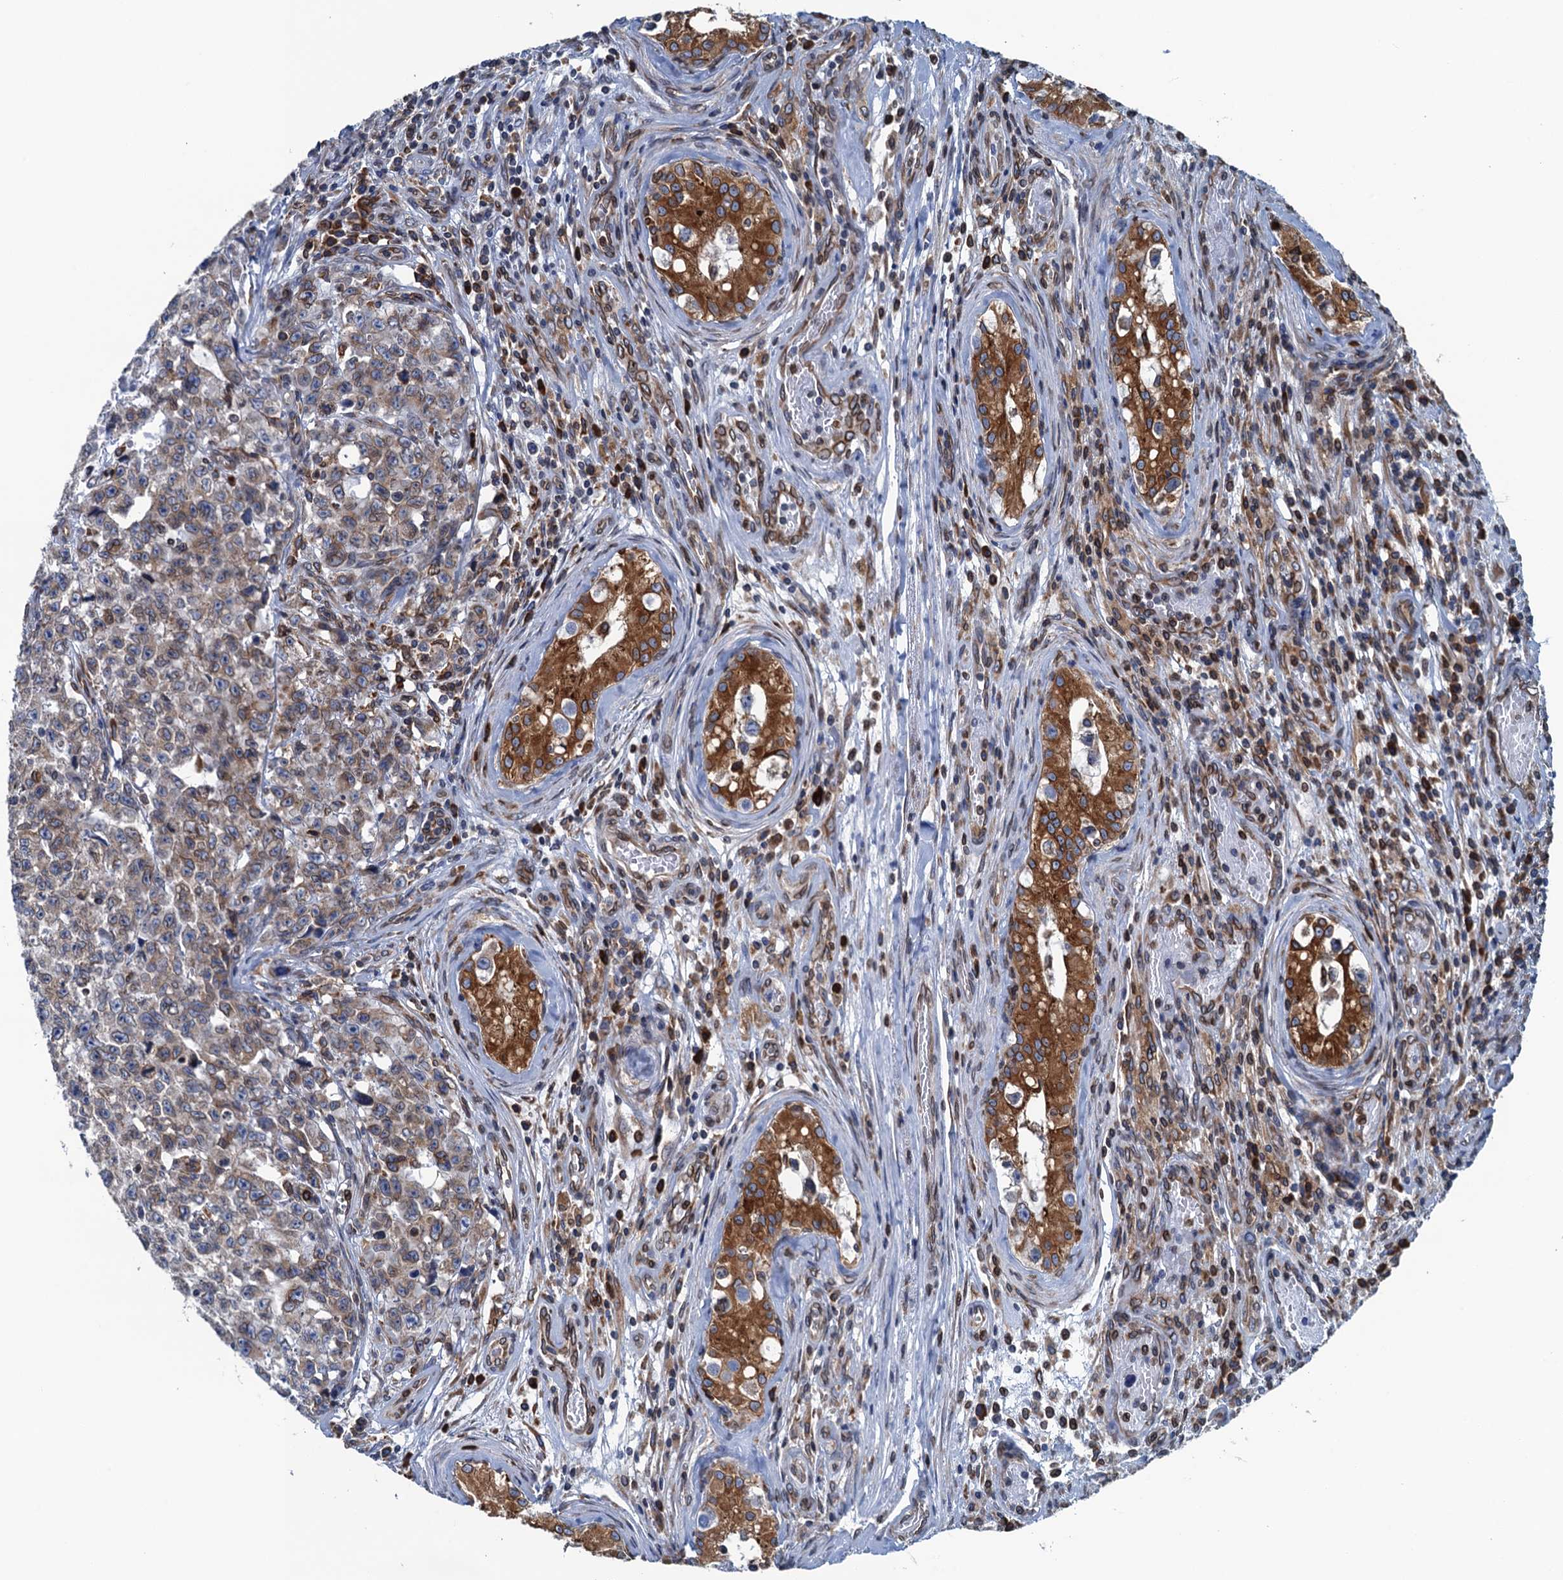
{"staining": {"intensity": "weak", "quantity": ">75%", "location": "cytoplasmic/membranous"}, "tissue": "testis cancer", "cell_type": "Tumor cells", "image_type": "cancer", "snomed": [{"axis": "morphology", "description": "Carcinoma, Embryonal, NOS"}, {"axis": "topography", "description": "Testis"}], "caption": "Testis embryonal carcinoma stained with a protein marker demonstrates weak staining in tumor cells.", "gene": "TMEM205", "patient": {"sex": "male", "age": 28}}